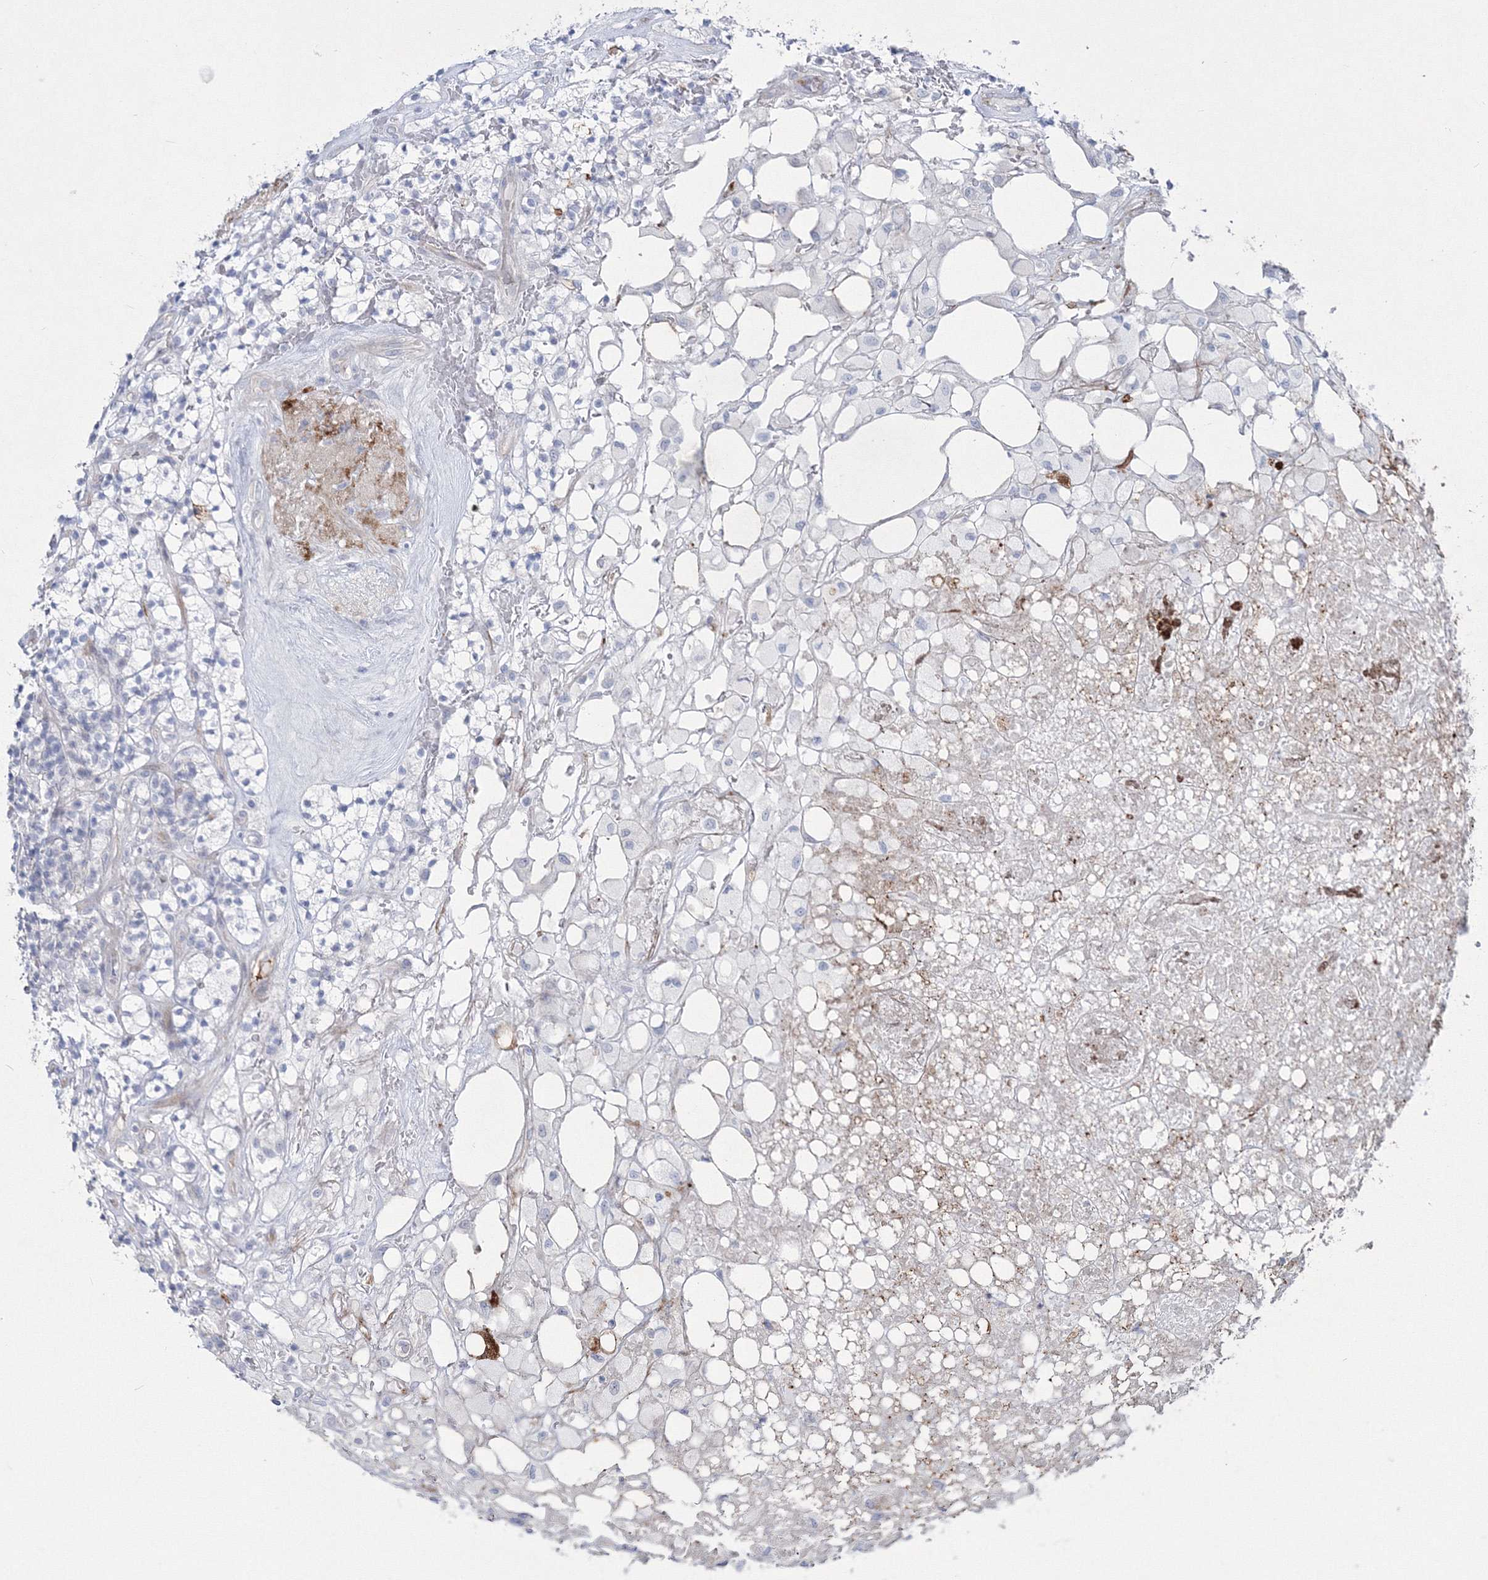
{"staining": {"intensity": "negative", "quantity": "none", "location": "none"}, "tissue": "renal cancer", "cell_type": "Tumor cells", "image_type": "cancer", "snomed": [{"axis": "morphology", "description": "Adenocarcinoma, NOS"}, {"axis": "topography", "description": "Kidney"}], "caption": "Tumor cells show no significant positivity in renal cancer (adenocarcinoma).", "gene": "HYAL2", "patient": {"sex": "male", "age": 77}}